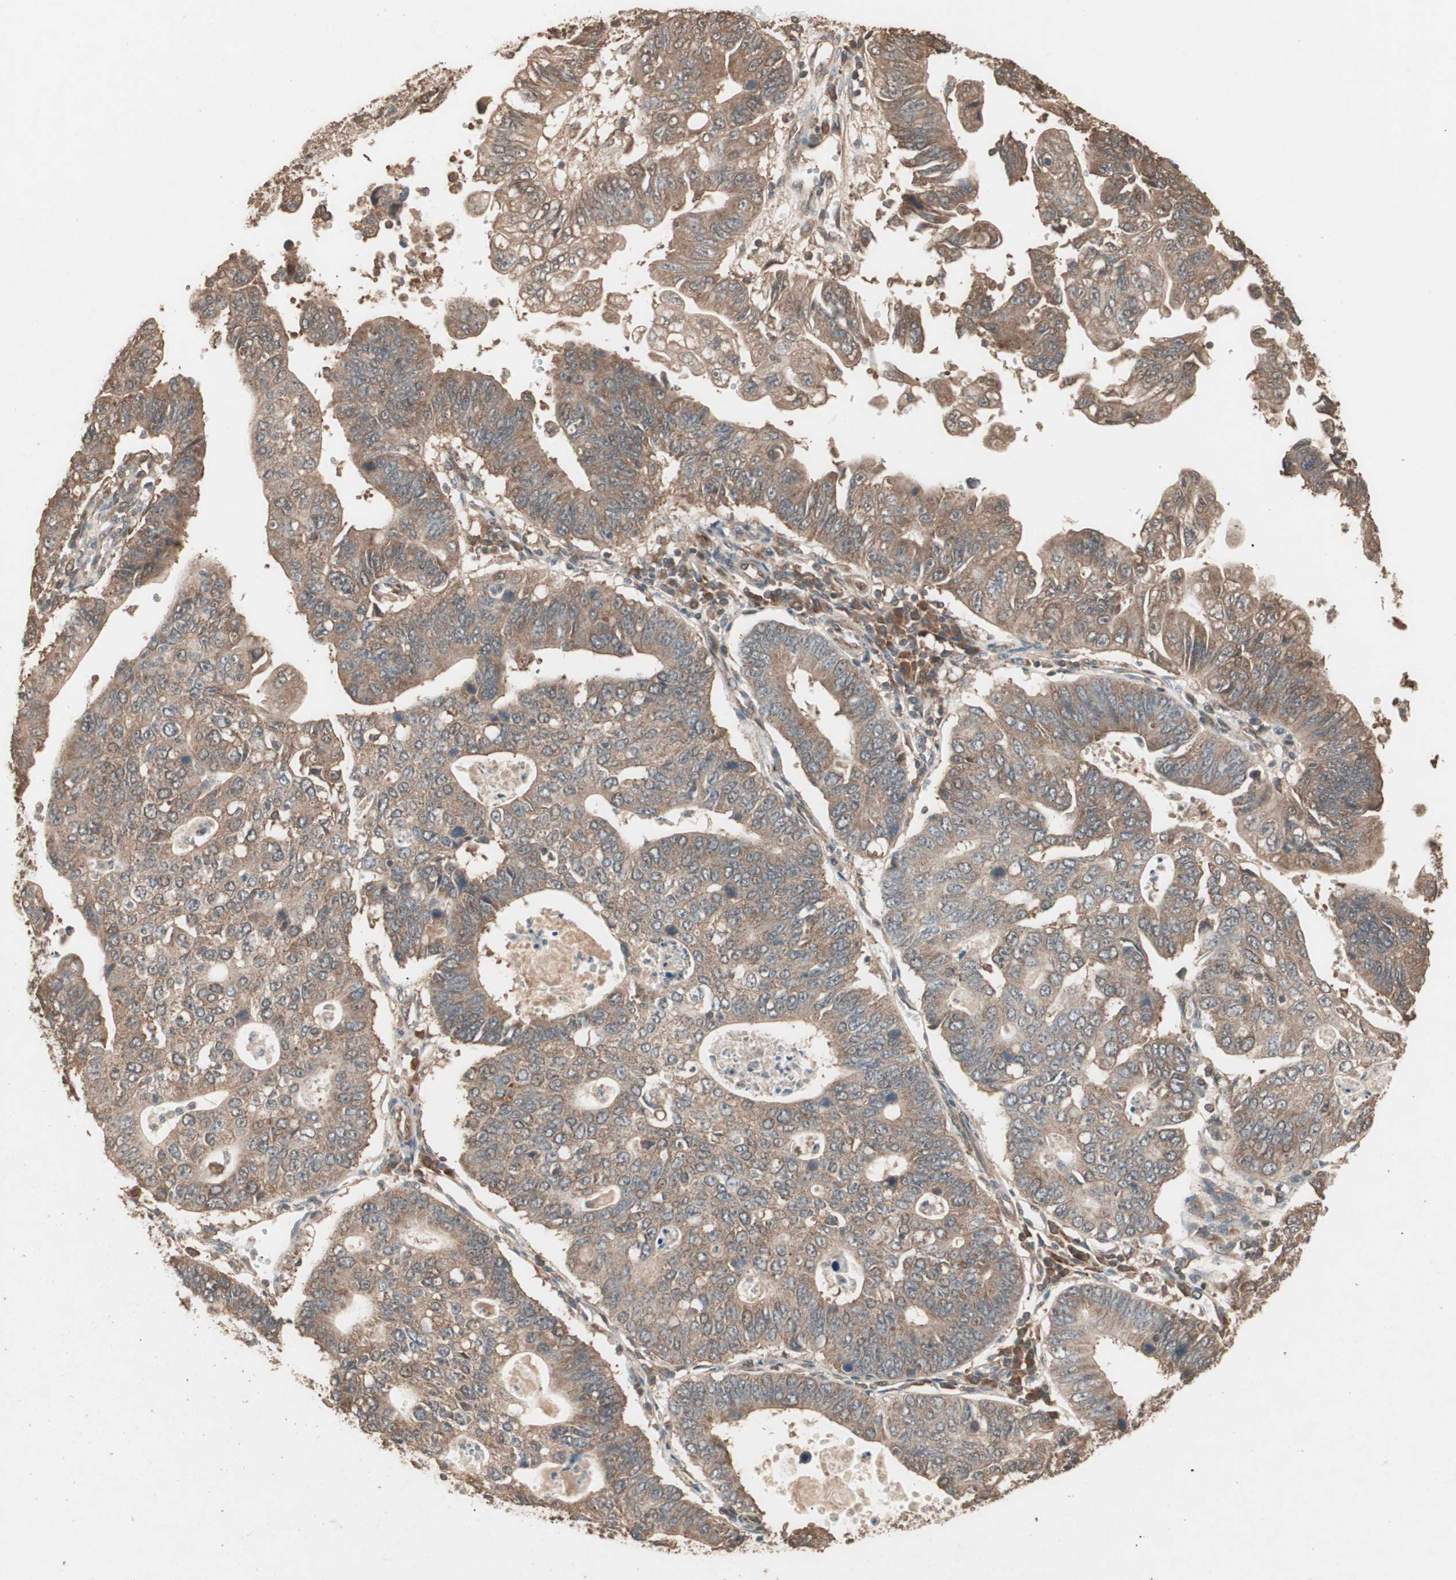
{"staining": {"intensity": "moderate", "quantity": ">75%", "location": "cytoplasmic/membranous"}, "tissue": "stomach cancer", "cell_type": "Tumor cells", "image_type": "cancer", "snomed": [{"axis": "morphology", "description": "Adenocarcinoma, NOS"}, {"axis": "topography", "description": "Stomach"}], "caption": "An immunohistochemistry photomicrograph of tumor tissue is shown. Protein staining in brown shows moderate cytoplasmic/membranous positivity in stomach cancer within tumor cells.", "gene": "CCN4", "patient": {"sex": "male", "age": 59}}